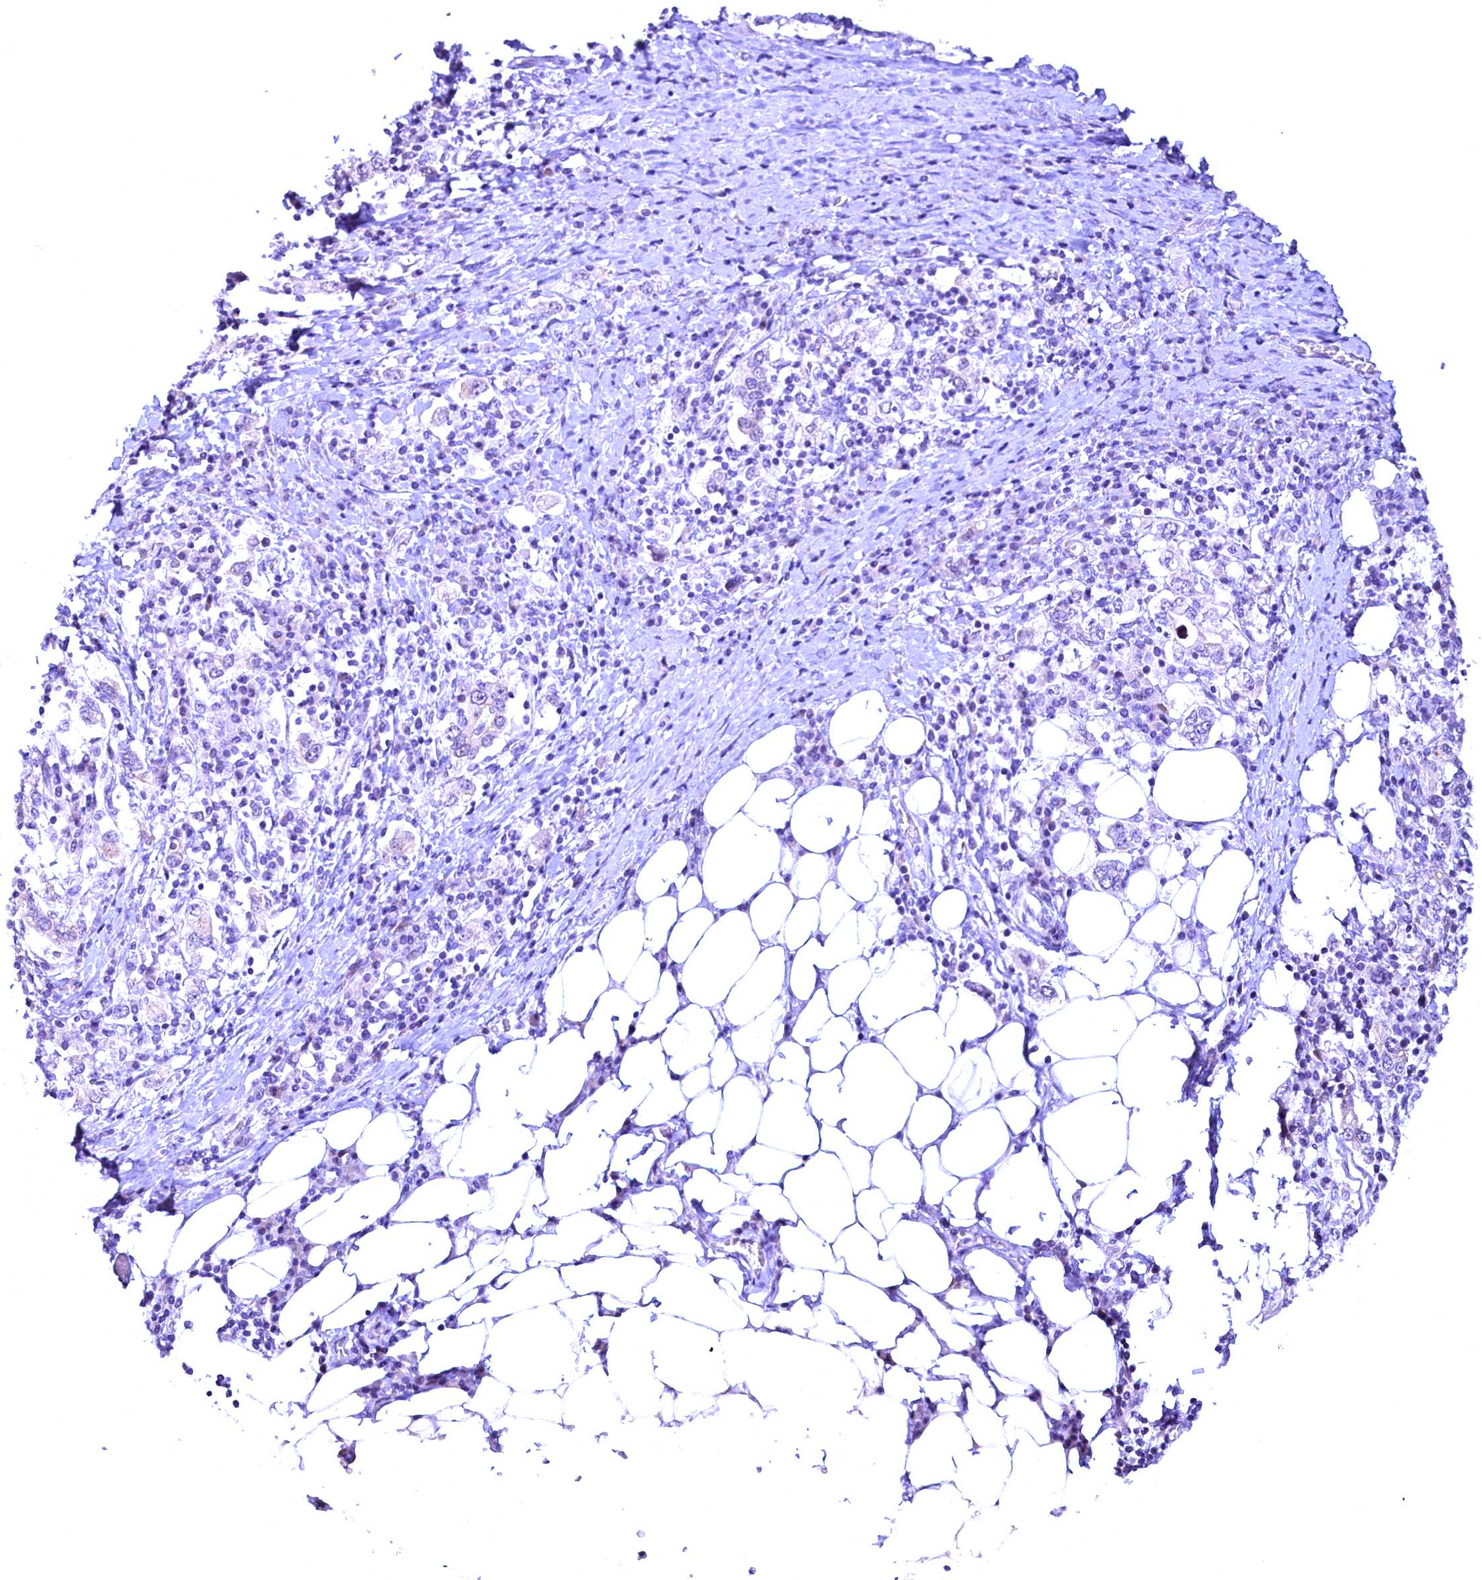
{"staining": {"intensity": "negative", "quantity": "none", "location": "none"}, "tissue": "stomach cancer", "cell_type": "Tumor cells", "image_type": "cancer", "snomed": [{"axis": "morphology", "description": "Adenocarcinoma, NOS"}, {"axis": "topography", "description": "Stomach, upper"}, {"axis": "topography", "description": "Stomach"}], "caption": "This is an immunohistochemistry micrograph of stomach cancer (adenocarcinoma). There is no expression in tumor cells.", "gene": "CCDC106", "patient": {"sex": "male", "age": 62}}